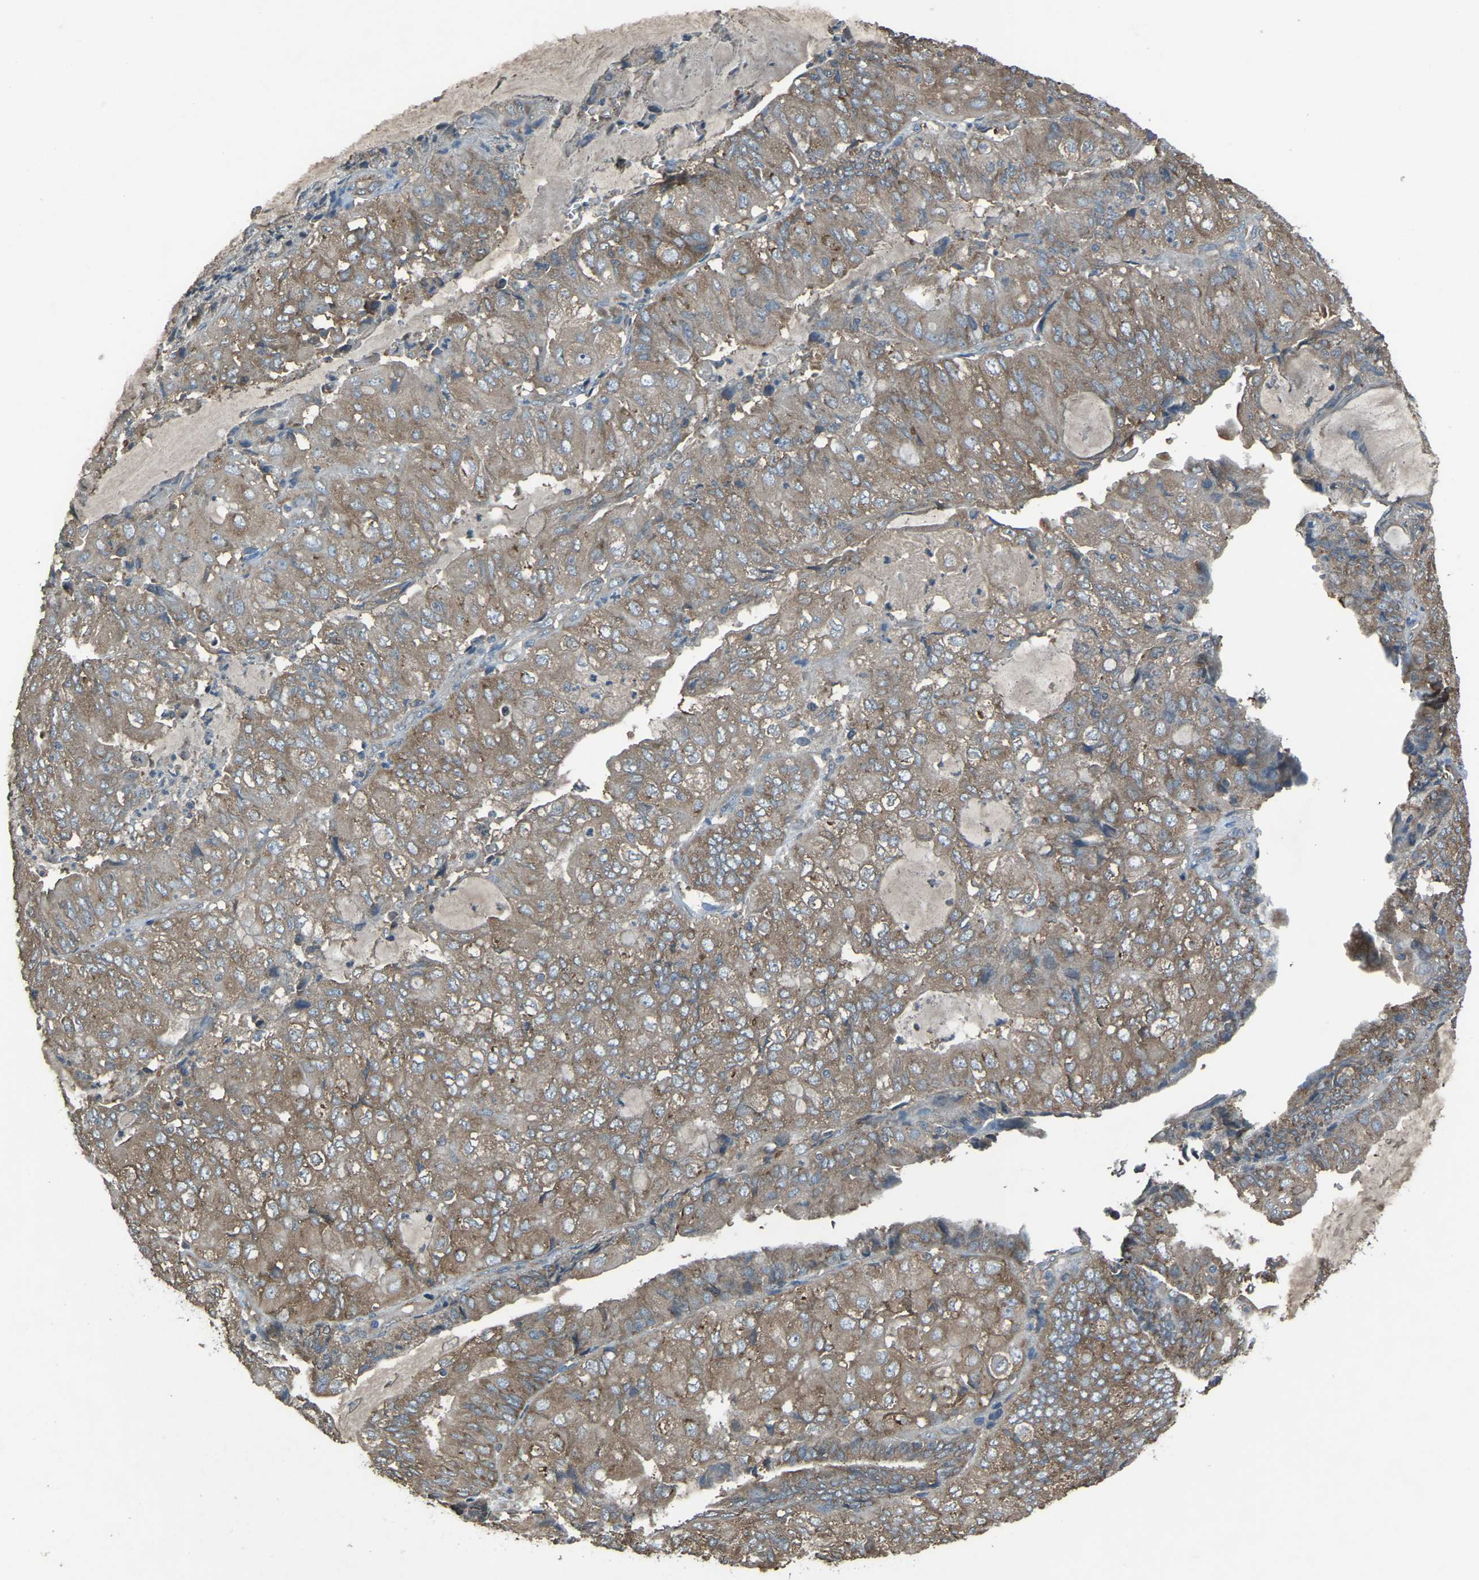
{"staining": {"intensity": "moderate", "quantity": ">75%", "location": "cytoplasmic/membranous"}, "tissue": "endometrial cancer", "cell_type": "Tumor cells", "image_type": "cancer", "snomed": [{"axis": "morphology", "description": "Adenocarcinoma, NOS"}, {"axis": "topography", "description": "Endometrium"}], "caption": "IHC histopathology image of neoplastic tissue: endometrial cancer (adenocarcinoma) stained using IHC reveals medium levels of moderate protein expression localized specifically in the cytoplasmic/membranous of tumor cells, appearing as a cytoplasmic/membranous brown color.", "gene": "AIMP1", "patient": {"sex": "female", "age": 81}}